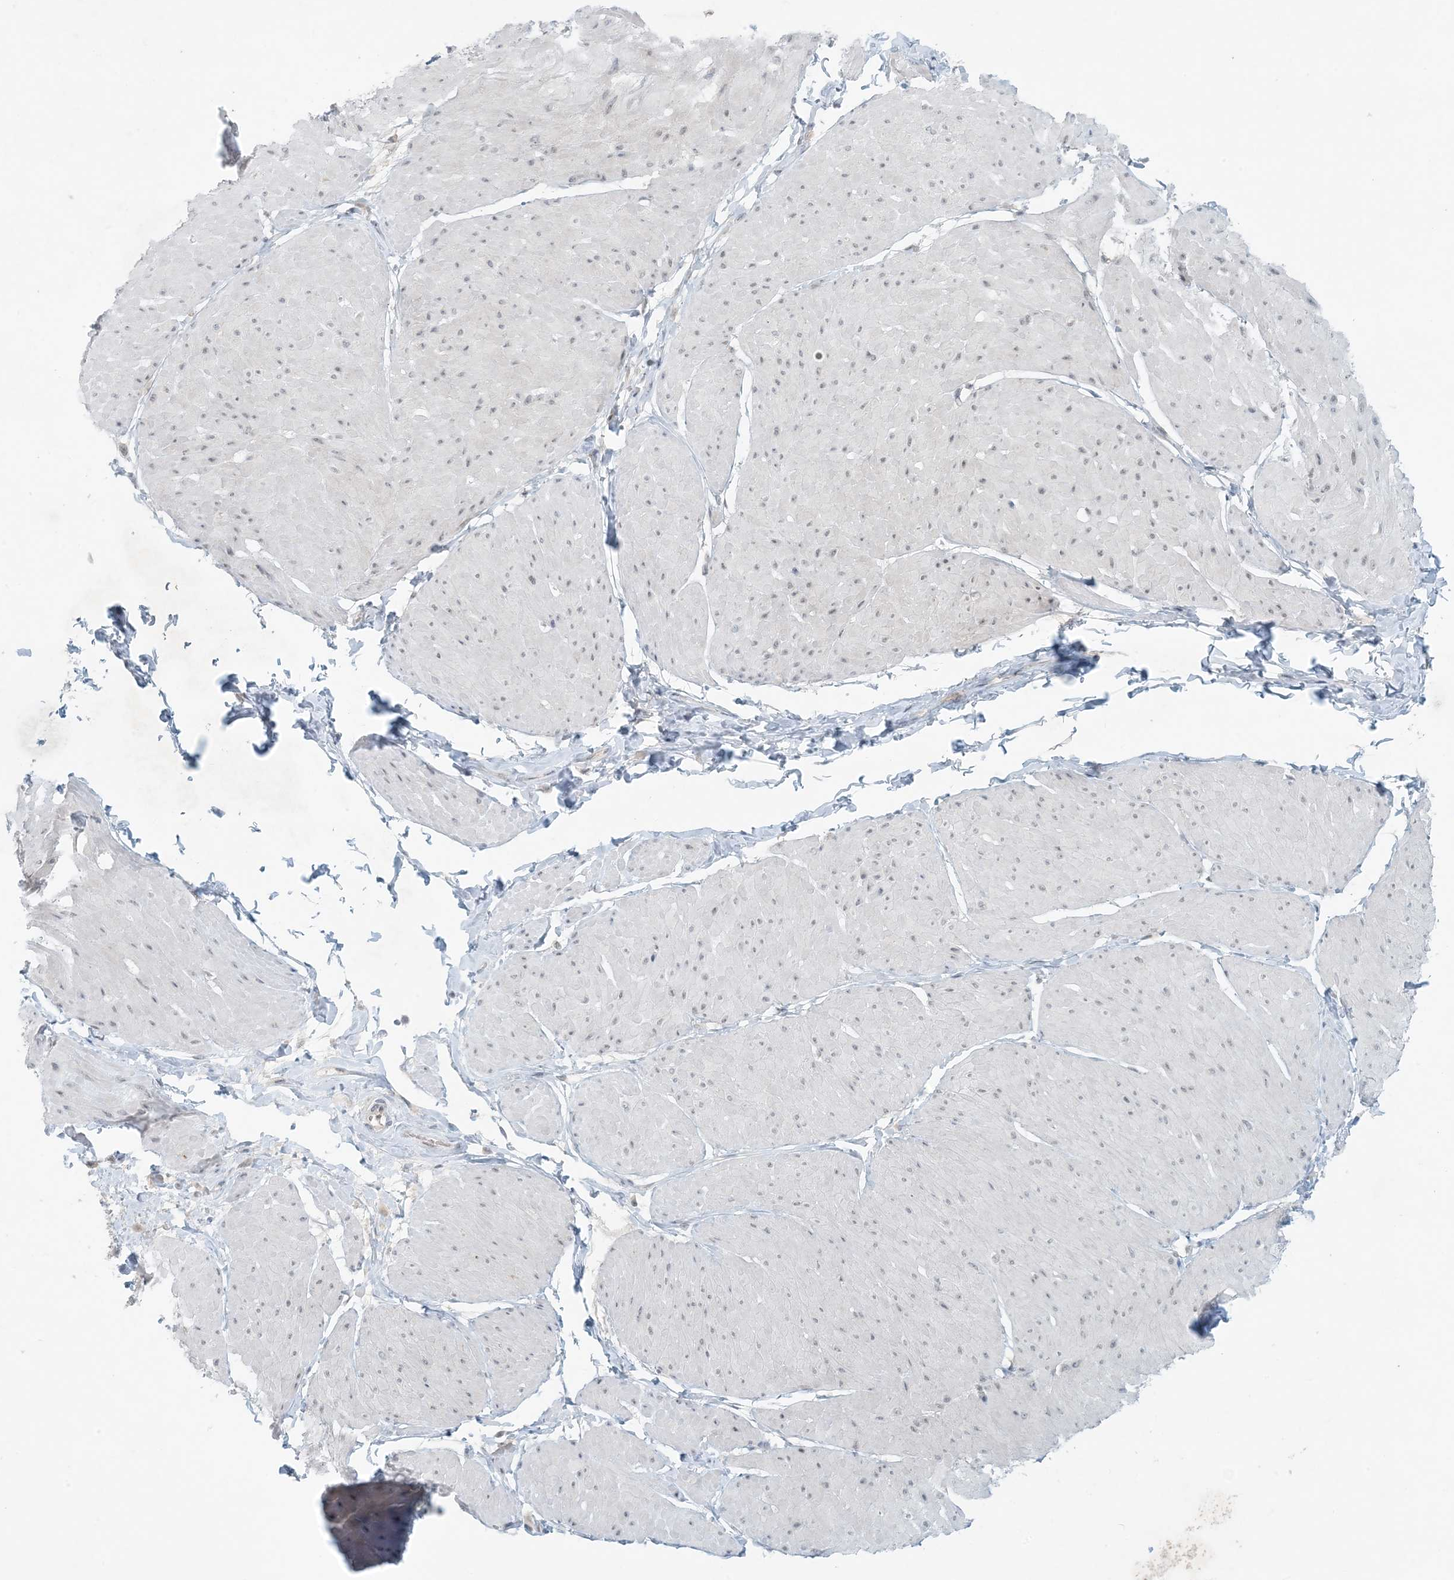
{"staining": {"intensity": "weak", "quantity": "25%-75%", "location": "nuclear"}, "tissue": "smooth muscle", "cell_type": "Smooth muscle cells", "image_type": "normal", "snomed": [{"axis": "morphology", "description": "Urothelial carcinoma, High grade"}, {"axis": "topography", "description": "Urinary bladder"}], "caption": "This histopathology image exhibits IHC staining of normal human smooth muscle, with low weak nuclear staining in approximately 25%-75% of smooth muscle cells.", "gene": "OBI1", "patient": {"sex": "male", "age": 46}}